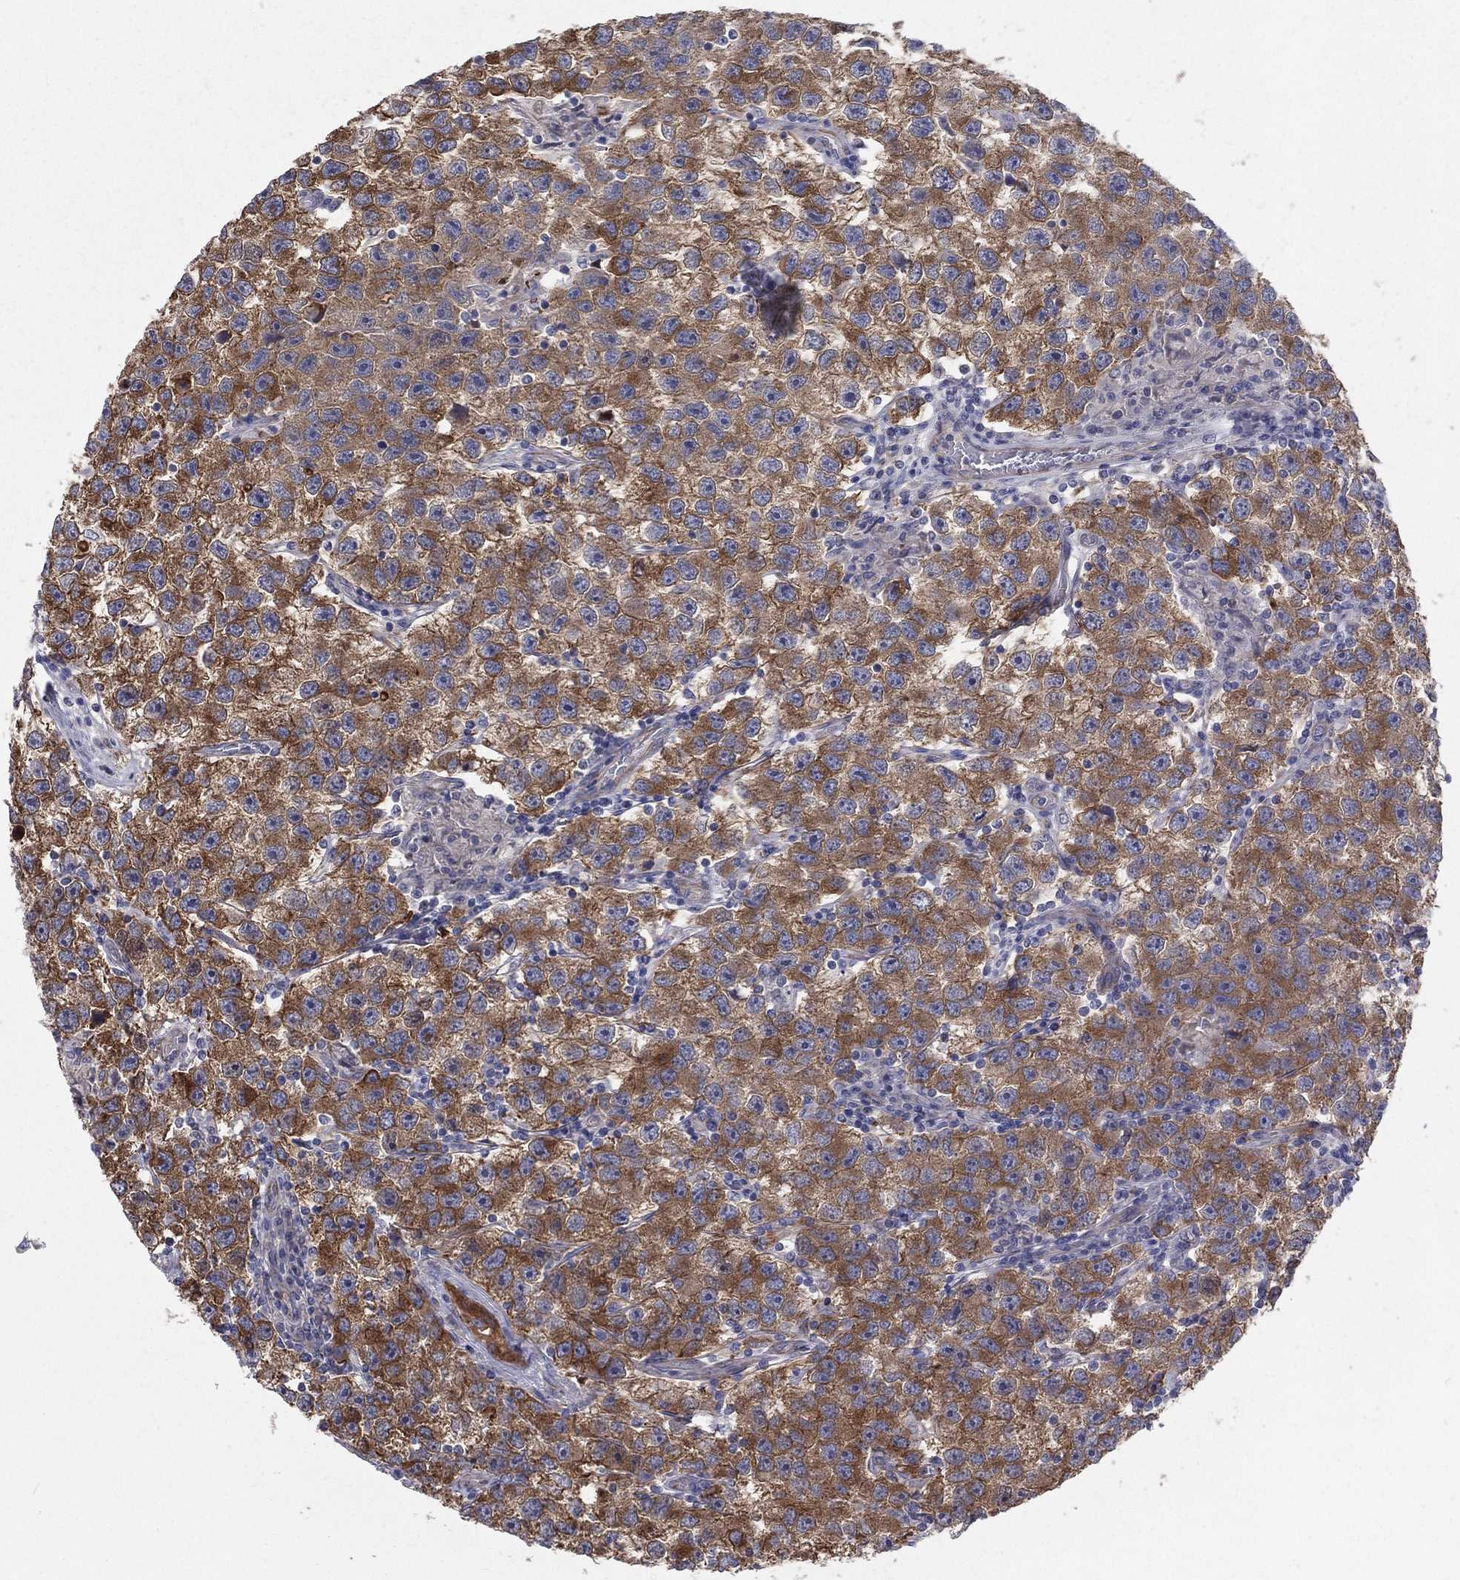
{"staining": {"intensity": "strong", "quantity": ">75%", "location": "cytoplasmic/membranous"}, "tissue": "testis cancer", "cell_type": "Tumor cells", "image_type": "cancer", "snomed": [{"axis": "morphology", "description": "Seminoma, NOS"}, {"axis": "topography", "description": "Testis"}], "caption": "Immunohistochemical staining of testis cancer (seminoma) shows high levels of strong cytoplasmic/membranous expression in about >75% of tumor cells. (Brightfield microscopy of DAB IHC at high magnification).", "gene": "POMZP3", "patient": {"sex": "male", "age": 26}}